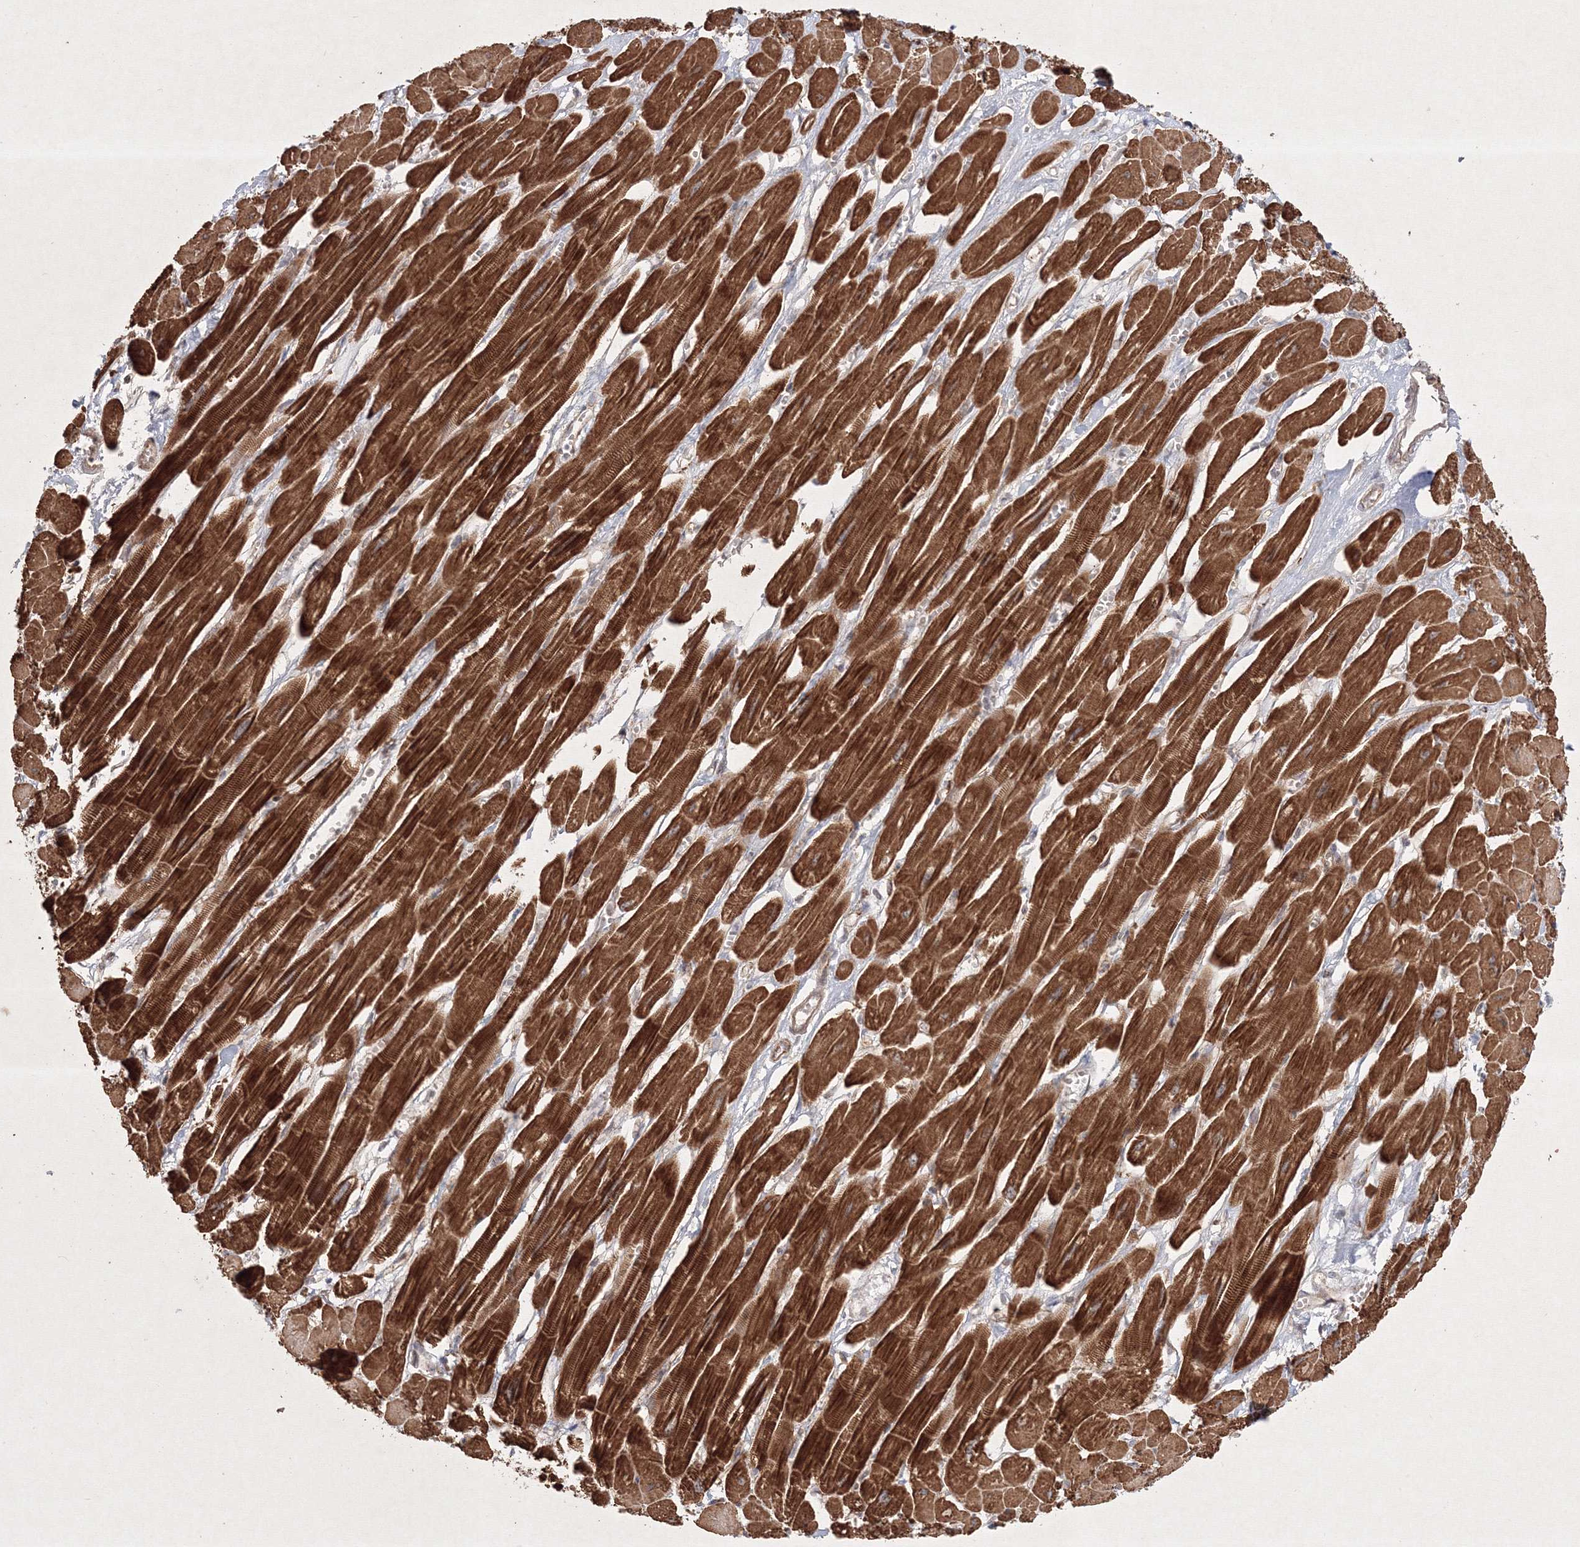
{"staining": {"intensity": "strong", "quantity": ">75%", "location": "cytoplasmic/membranous"}, "tissue": "heart muscle", "cell_type": "Cardiomyocytes", "image_type": "normal", "snomed": [{"axis": "morphology", "description": "Normal tissue, NOS"}, {"axis": "topography", "description": "Heart"}], "caption": "IHC micrograph of unremarkable heart muscle stained for a protein (brown), which reveals high levels of strong cytoplasmic/membranous expression in approximately >75% of cardiomyocytes.", "gene": "KIF20A", "patient": {"sex": "female", "age": 54}}